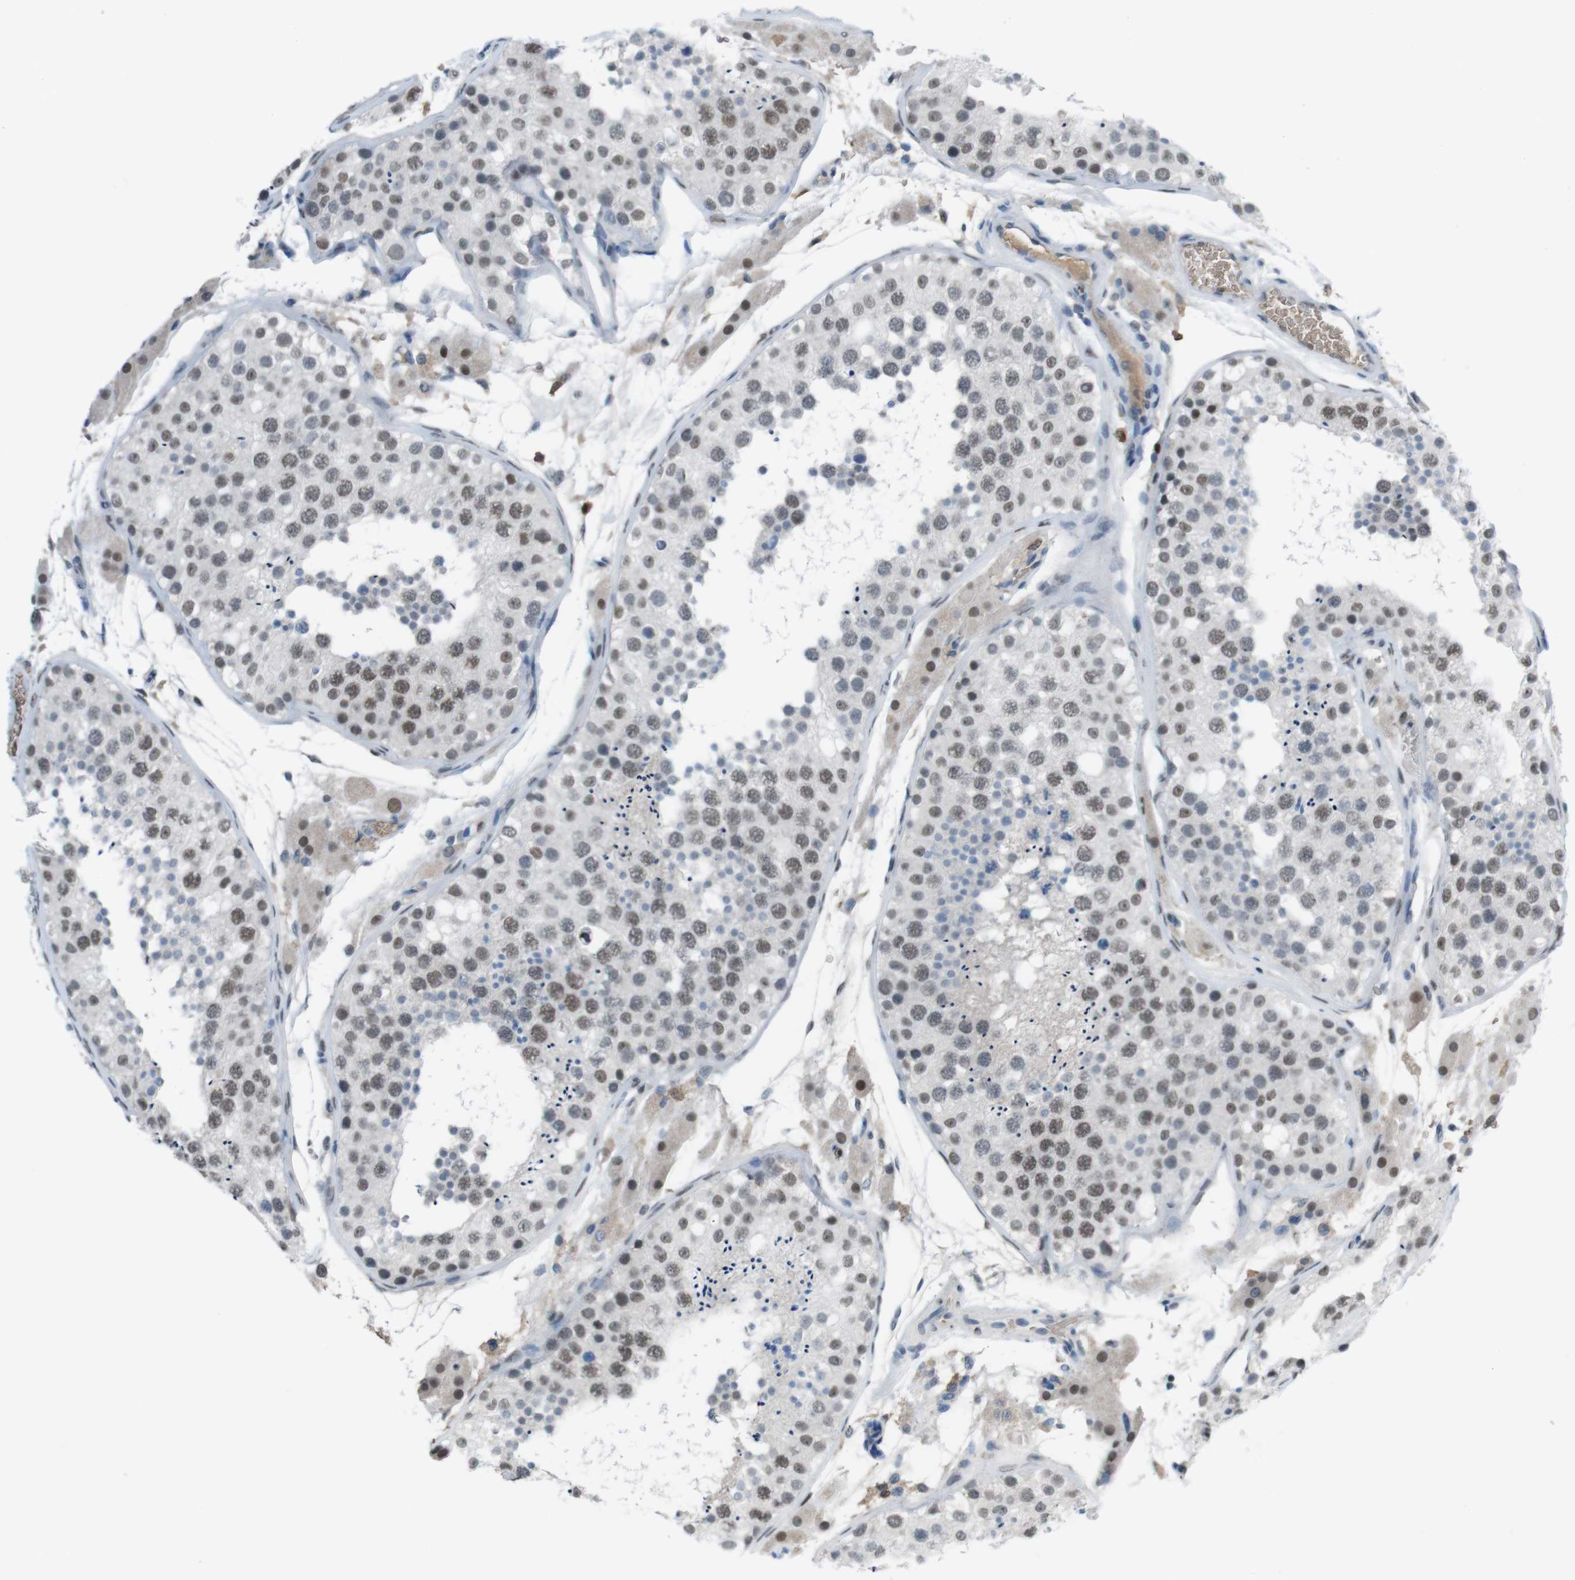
{"staining": {"intensity": "weak", "quantity": "25%-75%", "location": "nuclear"}, "tissue": "testis", "cell_type": "Cells in seminiferous ducts", "image_type": "normal", "snomed": [{"axis": "morphology", "description": "Normal tissue, NOS"}, {"axis": "topography", "description": "Testis"}], "caption": "Immunohistochemical staining of benign testis demonstrates low levels of weak nuclear positivity in approximately 25%-75% of cells in seminiferous ducts.", "gene": "SUB1", "patient": {"sex": "male", "age": 26}}